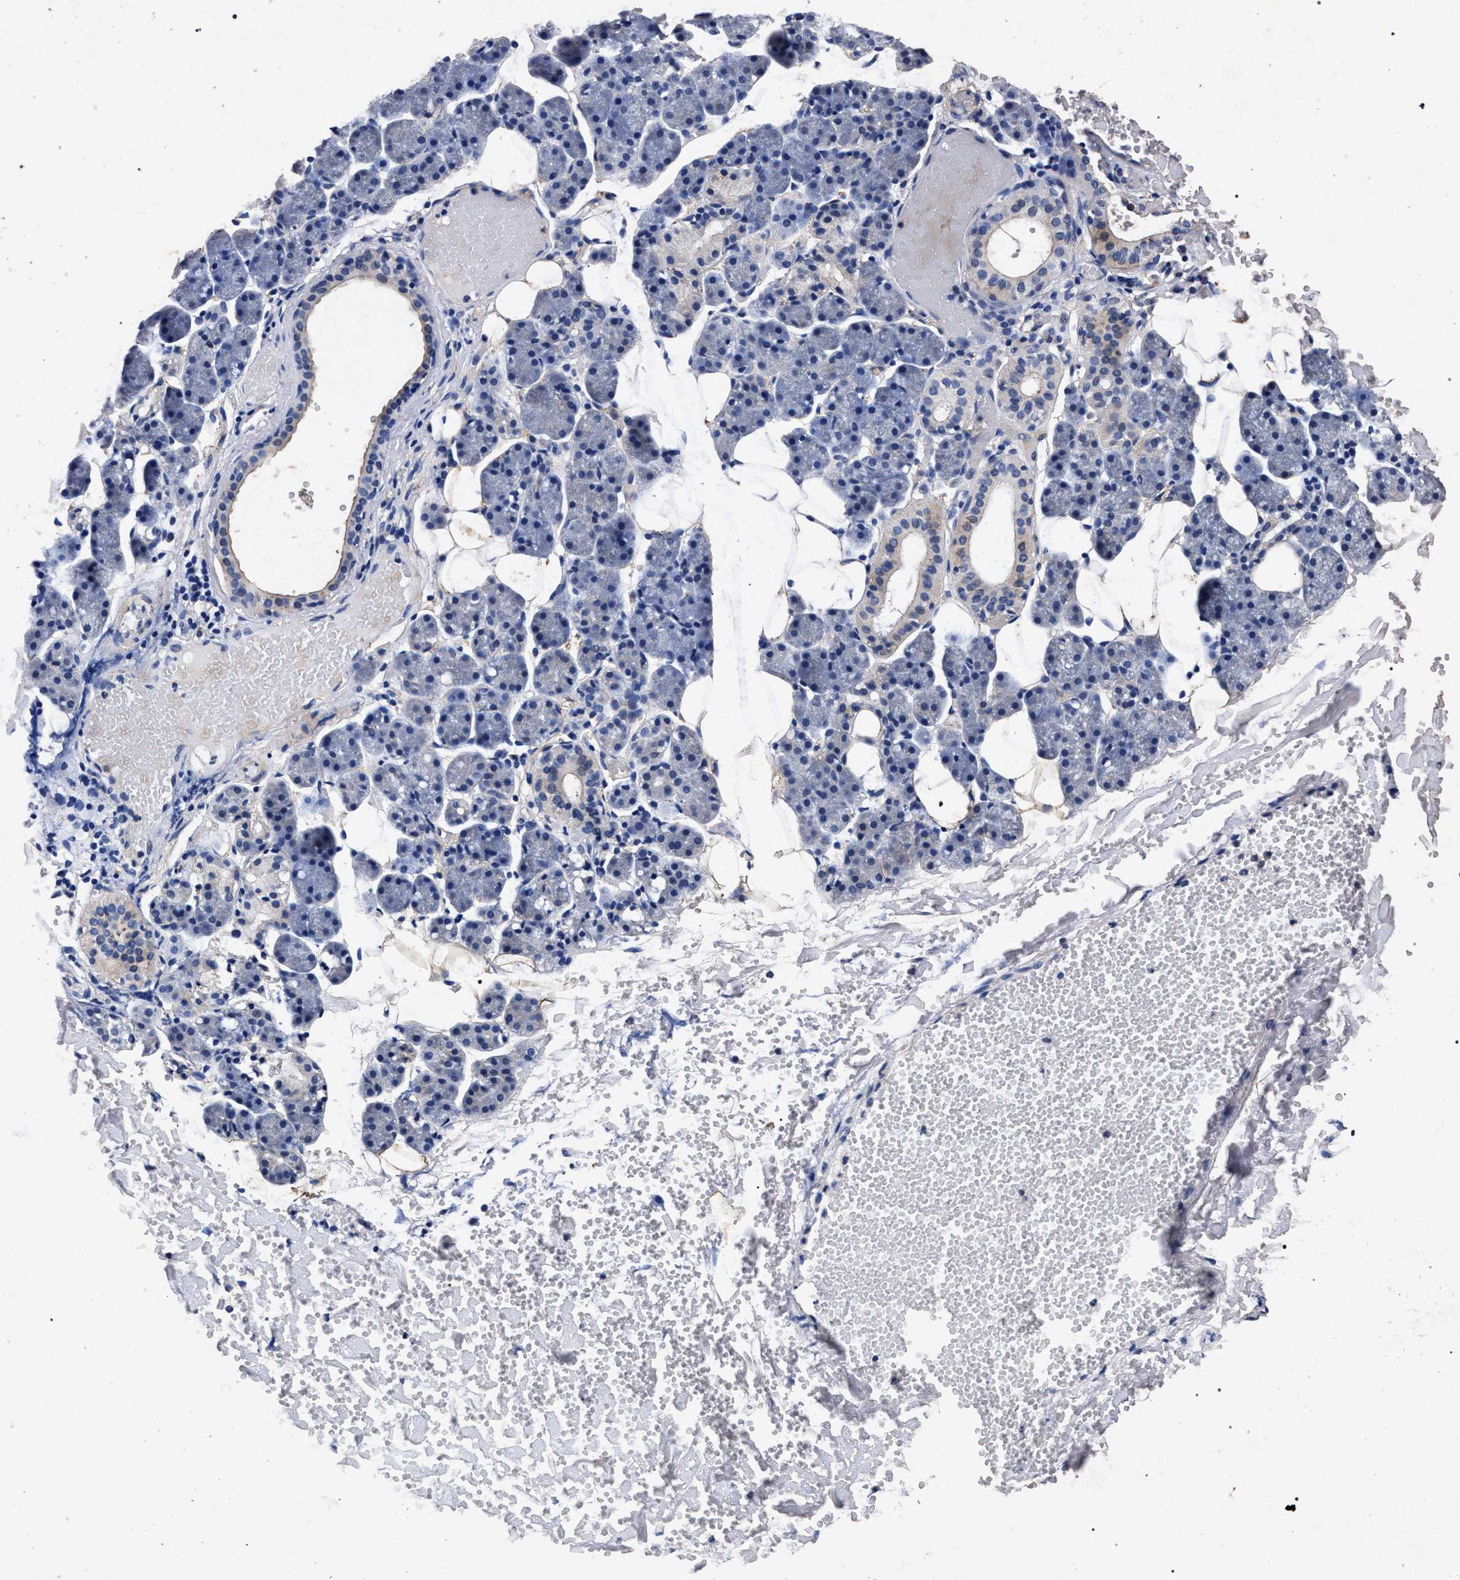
{"staining": {"intensity": "moderate", "quantity": "<25%", "location": "cytoplasmic/membranous"}, "tissue": "salivary gland", "cell_type": "Glandular cells", "image_type": "normal", "snomed": [{"axis": "morphology", "description": "Normal tissue, NOS"}, {"axis": "topography", "description": "Salivary gland"}], "caption": "Immunohistochemical staining of benign salivary gland reveals moderate cytoplasmic/membranous protein staining in approximately <25% of glandular cells. The protein of interest is stained brown, and the nuclei are stained in blue (DAB (3,3'-diaminobenzidine) IHC with brightfield microscopy, high magnification).", "gene": "ATP1A2", "patient": {"sex": "female", "age": 33}}